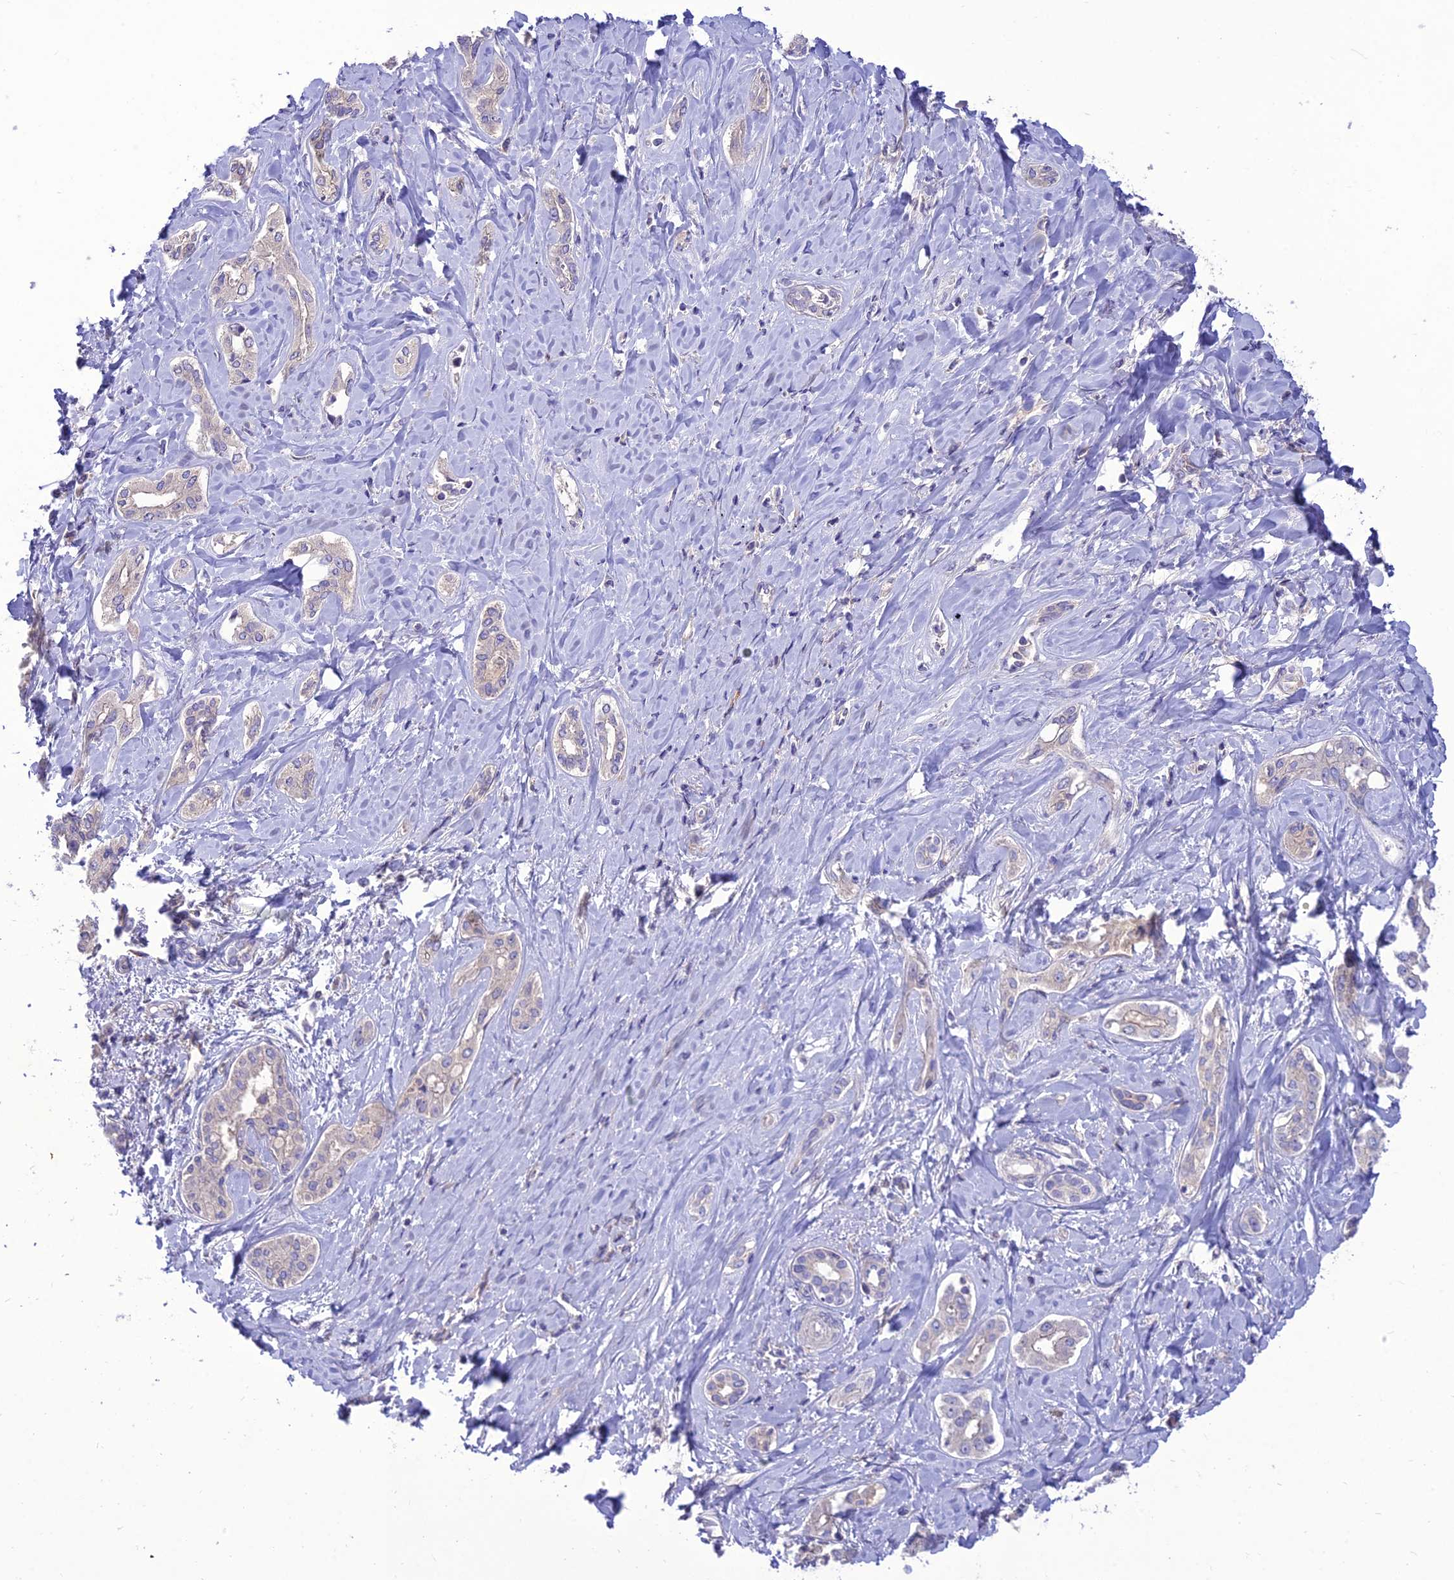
{"staining": {"intensity": "negative", "quantity": "none", "location": "none"}, "tissue": "liver cancer", "cell_type": "Tumor cells", "image_type": "cancer", "snomed": [{"axis": "morphology", "description": "Cholangiocarcinoma"}, {"axis": "topography", "description": "Liver"}], "caption": "Image shows no significant protein positivity in tumor cells of cholangiocarcinoma (liver).", "gene": "TEKT3", "patient": {"sex": "female", "age": 77}}